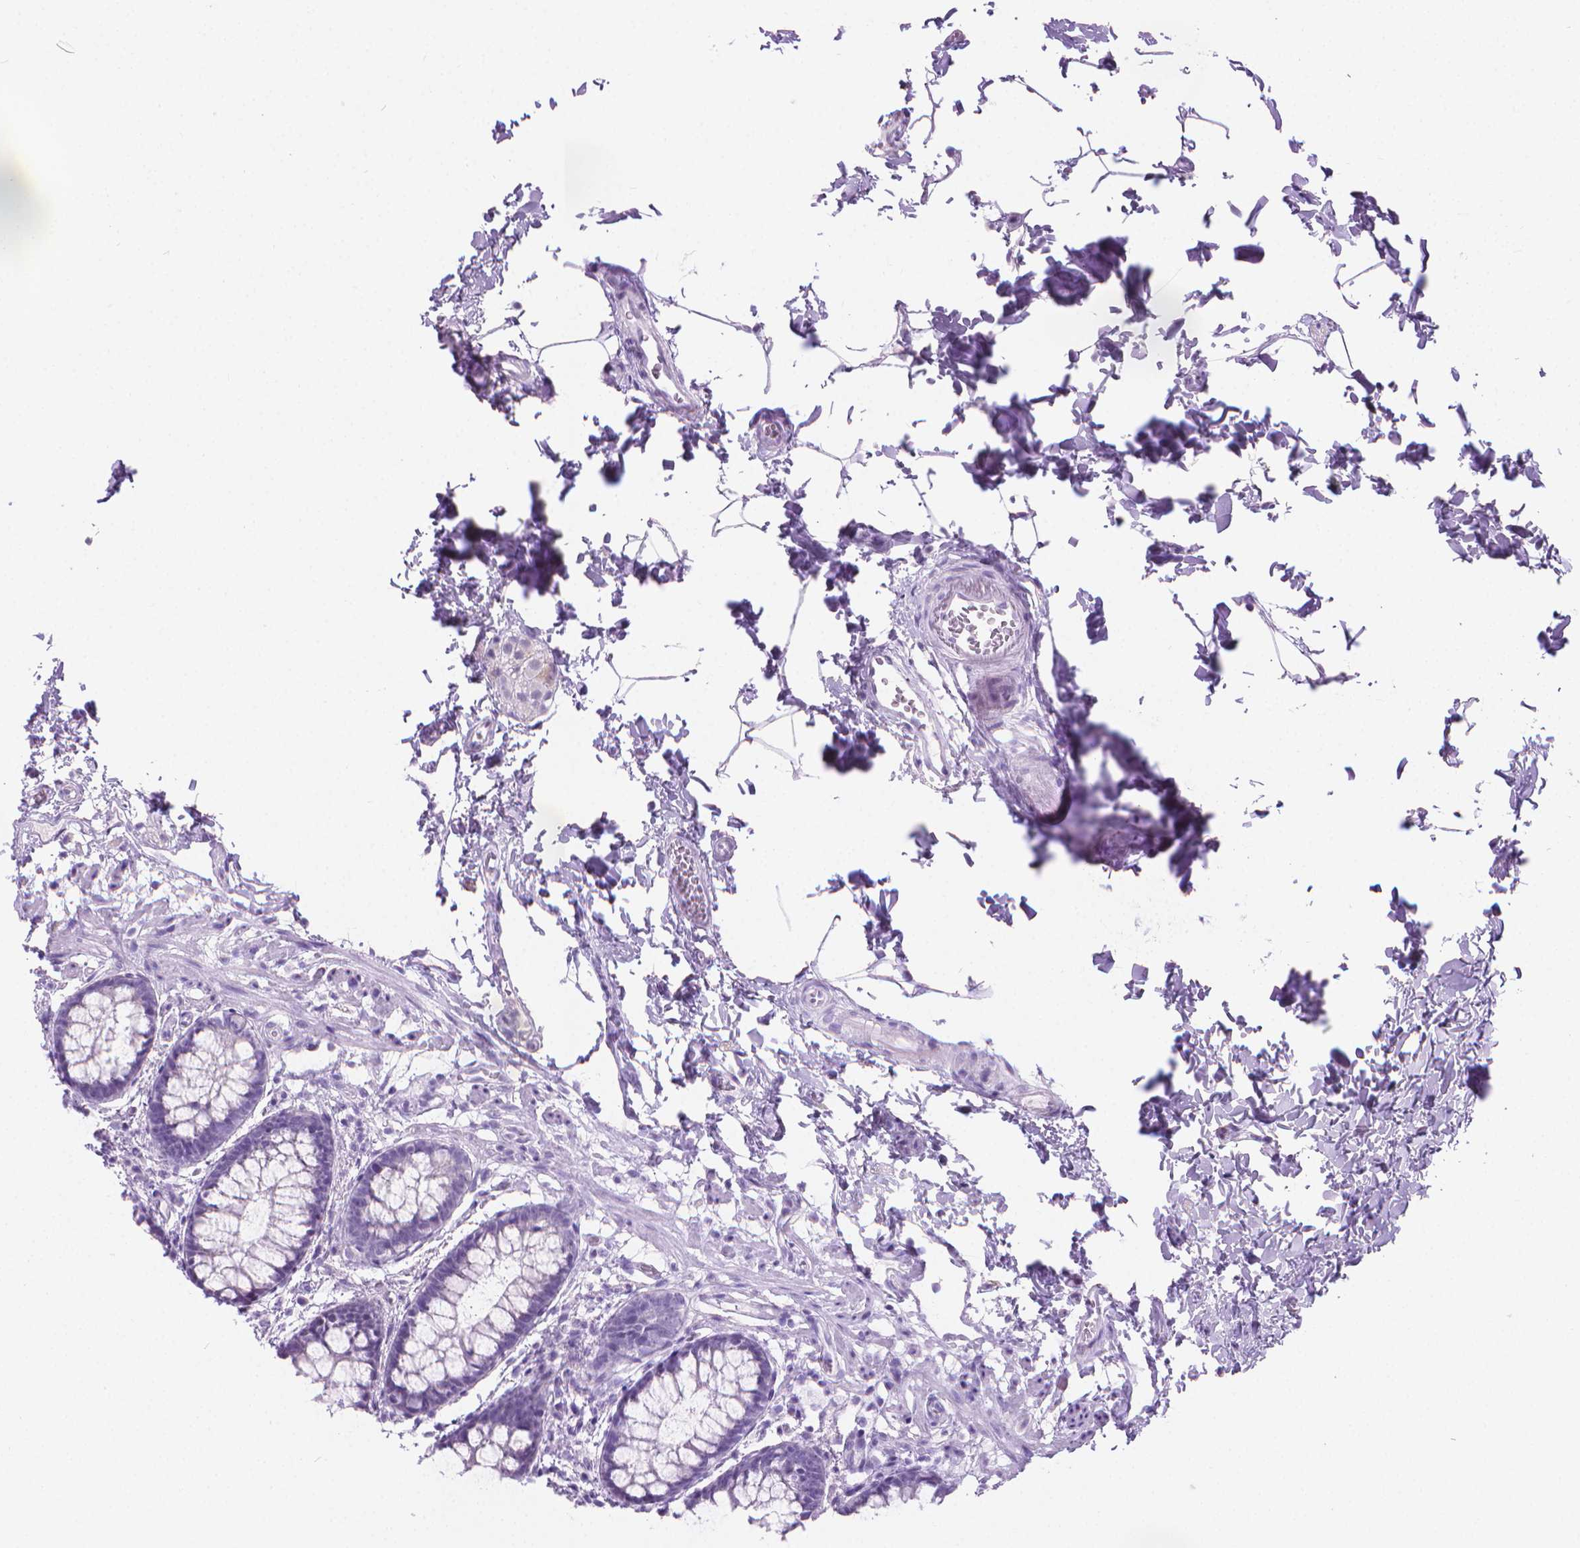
{"staining": {"intensity": "negative", "quantity": "none", "location": "none"}, "tissue": "rectum", "cell_type": "Glandular cells", "image_type": "normal", "snomed": [{"axis": "morphology", "description": "Normal tissue, NOS"}, {"axis": "topography", "description": "Rectum"}], "caption": "Immunohistochemical staining of normal human rectum displays no significant expression in glandular cells.", "gene": "CFAP52", "patient": {"sex": "female", "age": 62}}